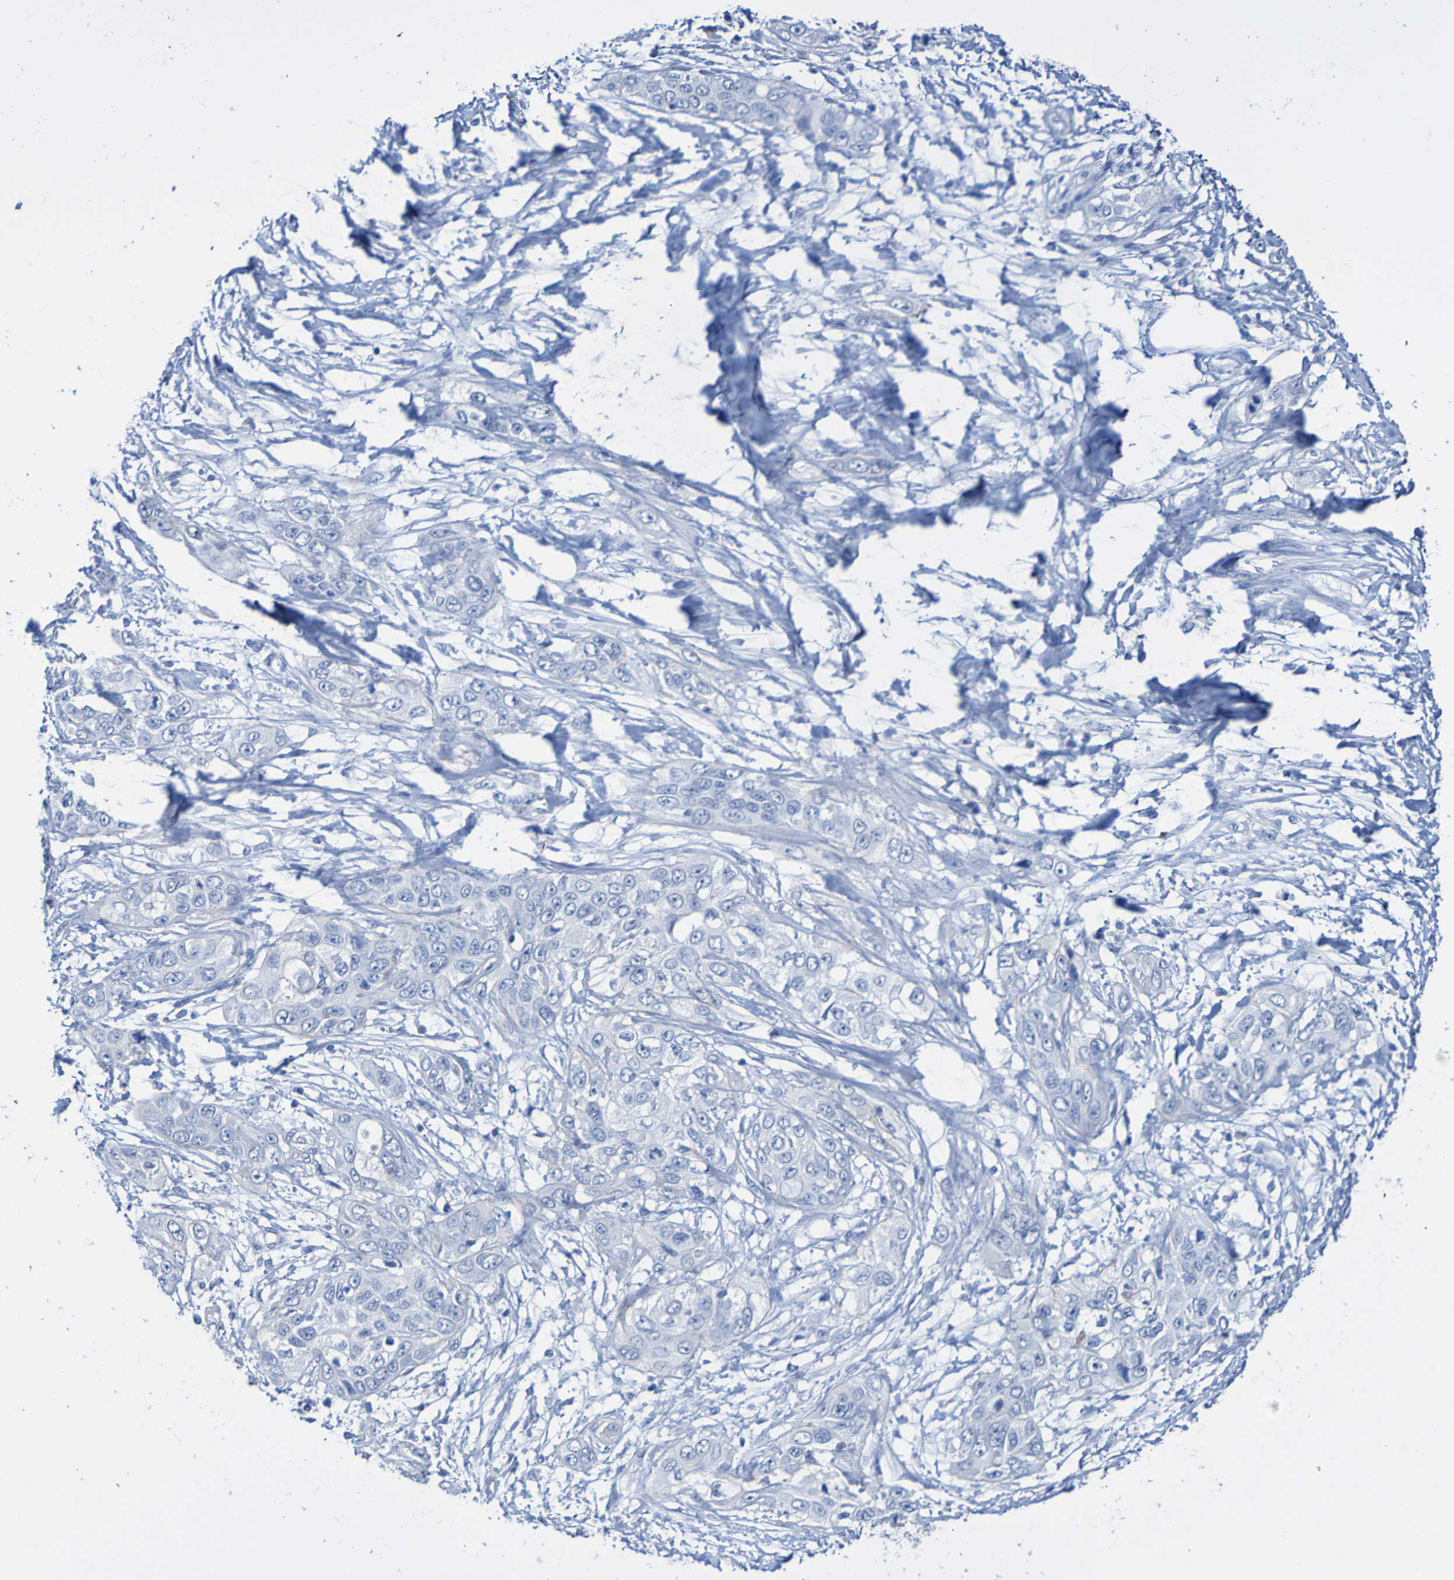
{"staining": {"intensity": "negative", "quantity": "none", "location": "none"}, "tissue": "pancreatic cancer", "cell_type": "Tumor cells", "image_type": "cancer", "snomed": [{"axis": "morphology", "description": "Adenocarcinoma, NOS"}, {"axis": "topography", "description": "Pancreas"}], "caption": "This is an immunohistochemistry image of human adenocarcinoma (pancreatic). There is no expression in tumor cells.", "gene": "ACMSD", "patient": {"sex": "female", "age": 70}}